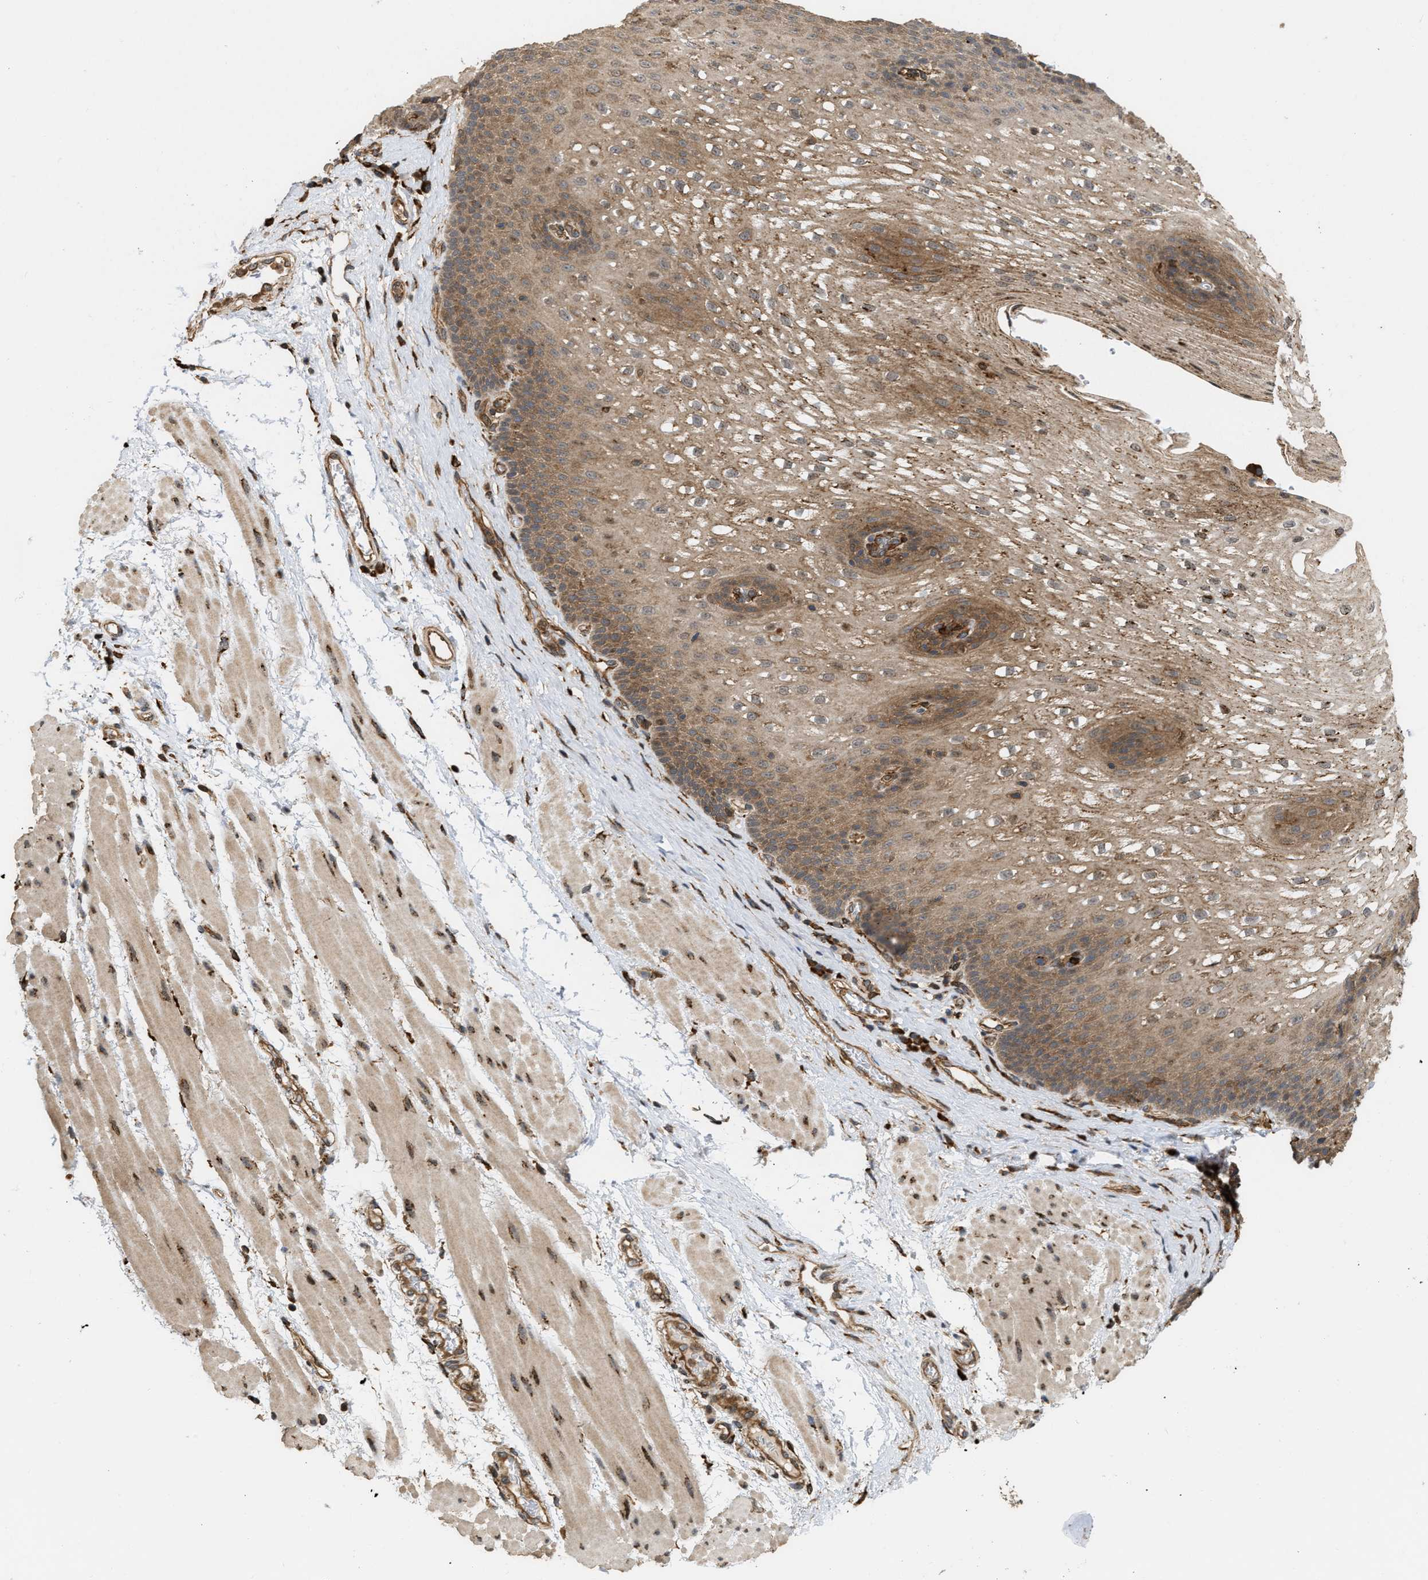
{"staining": {"intensity": "moderate", "quantity": ">75%", "location": "cytoplasmic/membranous"}, "tissue": "esophagus", "cell_type": "Squamous epithelial cells", "image_type": "normal", "snomed": [{"axis": "morphology", "description": "Normal tissue, NOS"}, {"axis": "topography", "description": "Esophagus"}], "caption": "Moderate cytoplasmic/membranous staining is appreciated in about >75% of squamous epithelial cells in normal esophagus. Using DAB (brown) and hematoxylin (blue) stains, captured at high magnification using brightfield microscopy.", "gene": "IQCE", "patient": {"sex": "male", "age": 48}}